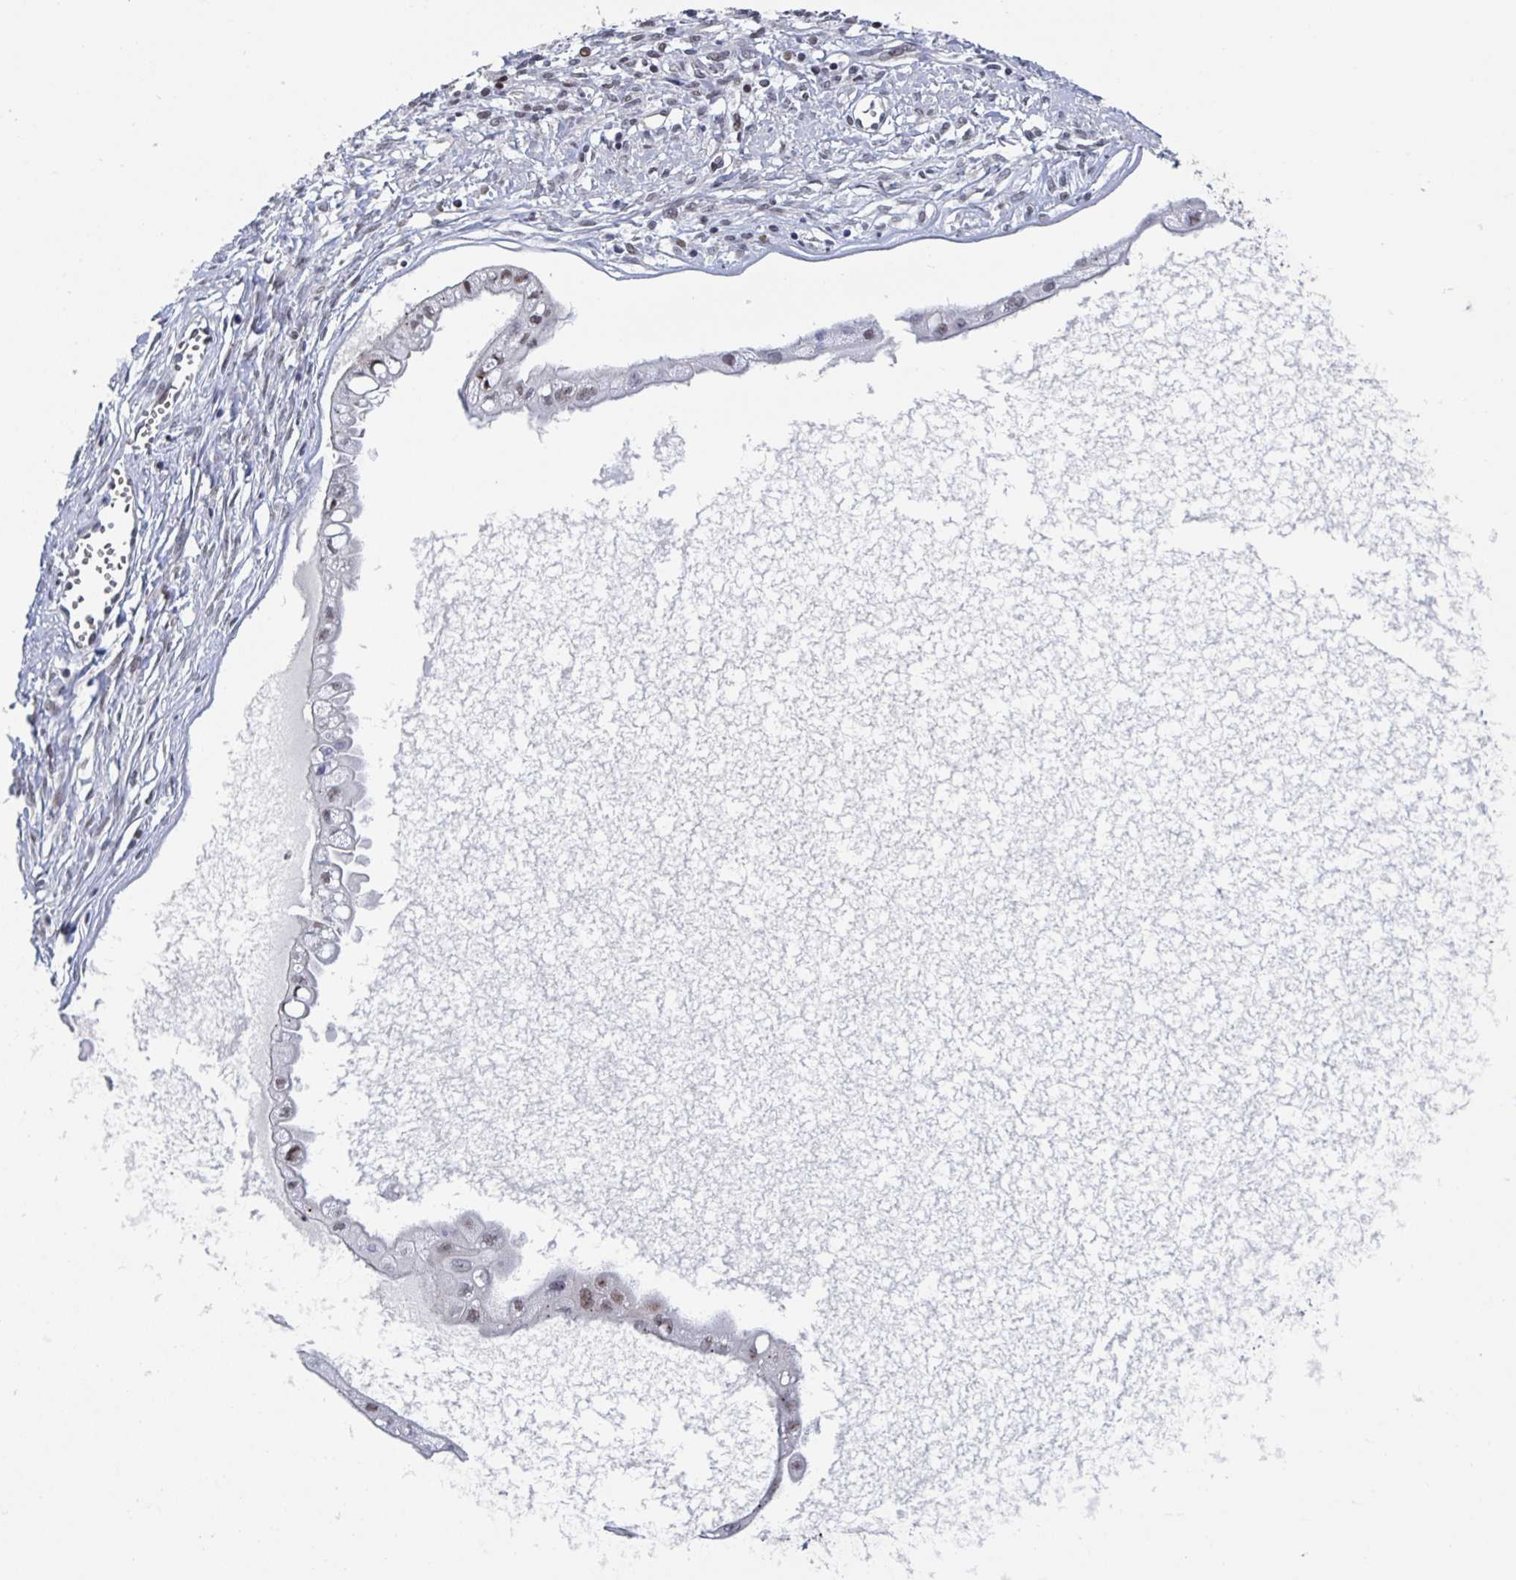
{"staining": {"intensity": "moderate", "quantity": "<25%", "location": "nuclear"}, "tissue": "ovarian cancer", "cell_type": "Tumor cells", "image_type": "cancer", "snomed": [{"axis": "morphology", "description": "Cystadenocarcinoma, mucinous, NOS"}, {"axis": "topography", "description": "Ovary"}], "caption": "Approximately <25% of tumor cells in human ovarian cancer exhibit moderate nuclear protein staining as visualized by brown immunohistochemical staining.", "gene": "RNF212", "patient": {"sex": "female", "age": 34}}